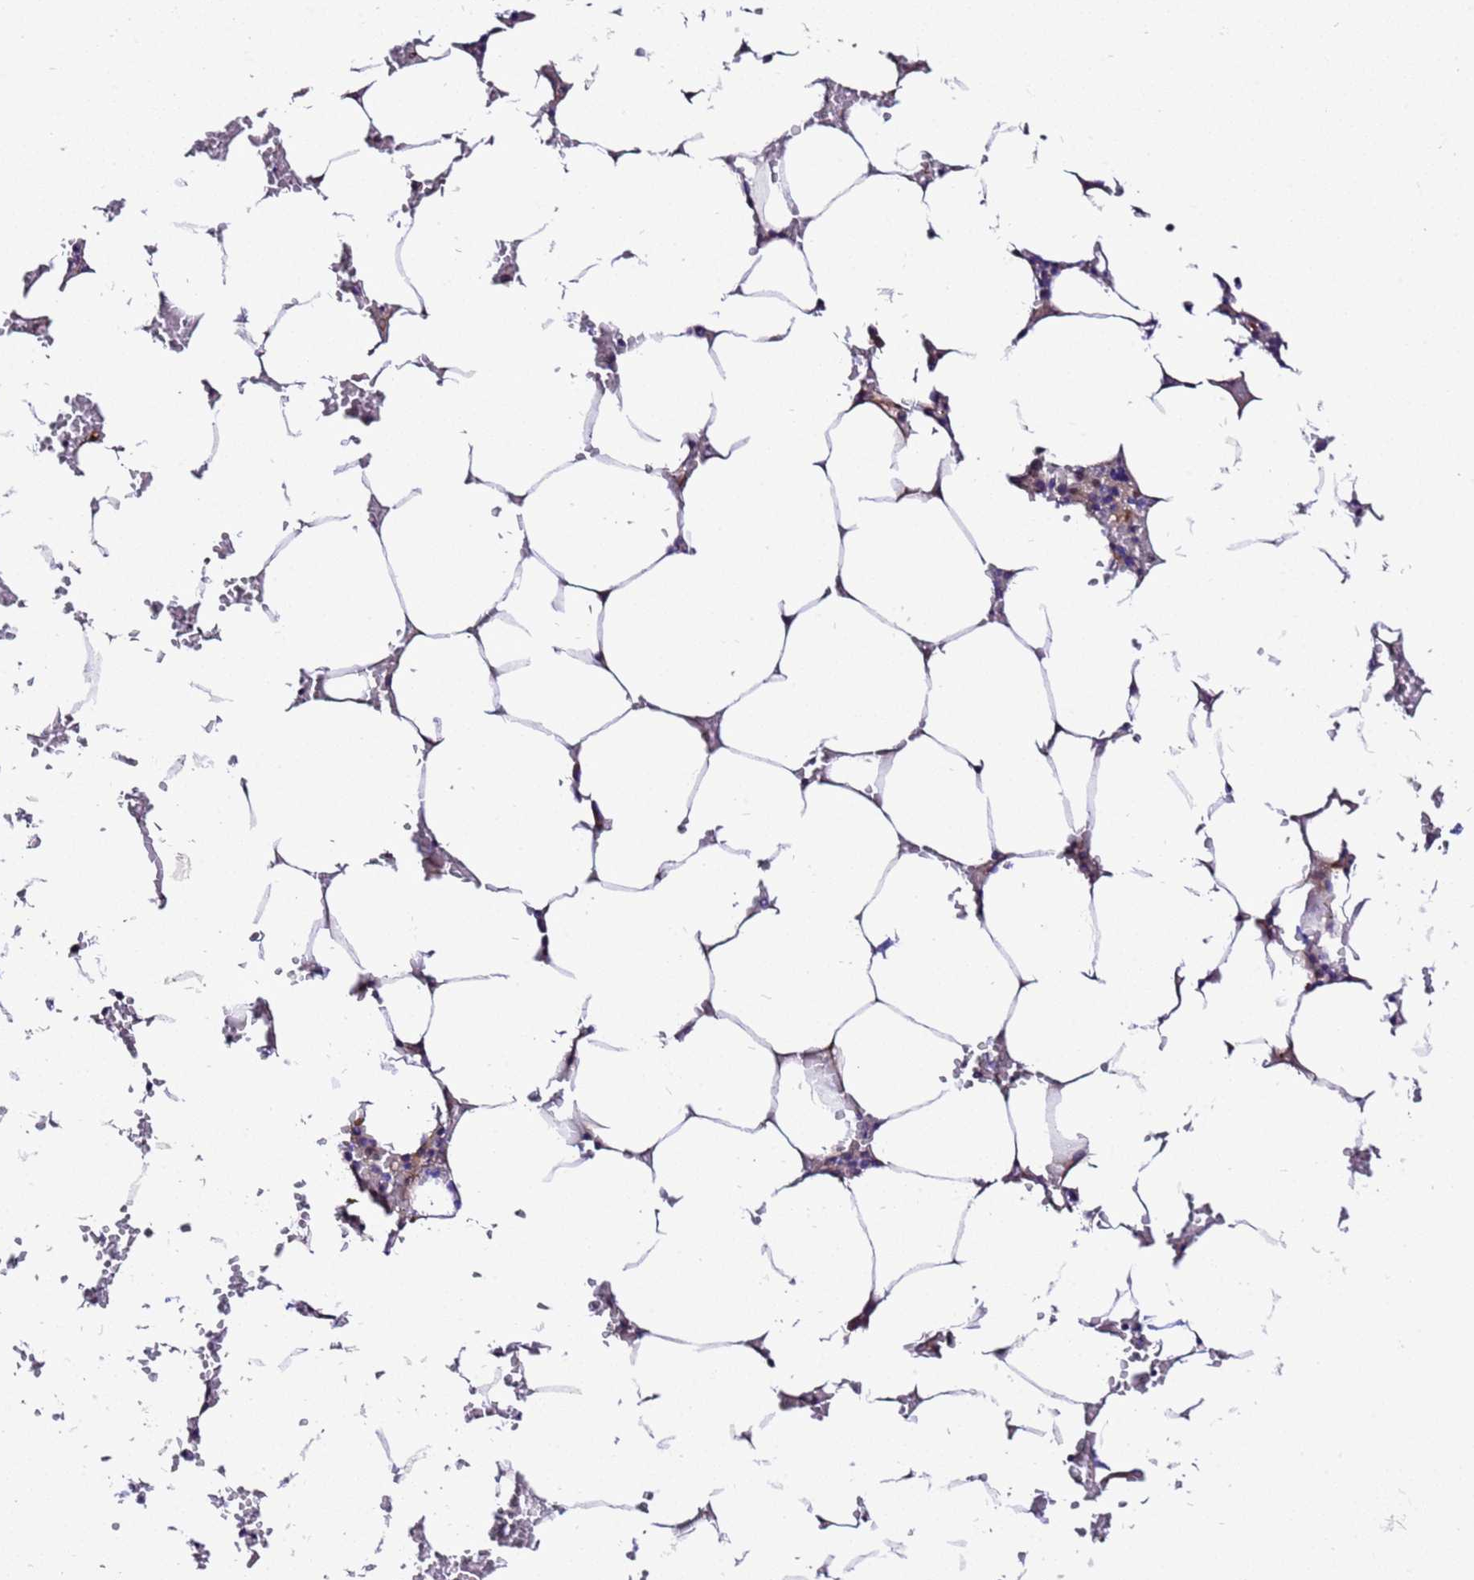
{"staining": {"intensity": "moderate", "quantity": "<25%", "location": "cytoplasmic/membranous"}, "tissue": "bone marrow", "cell_type": "Hematopoietic cells", "image_type": "normal", "snomed": [{"axis": "morphology", "description": "Normal tissue, NOS"}, {"axis": "topography", "description": "Bone marrow"}], "caption": "The immunohistochemical stain labels moderate cytoplasmic/membranous staining in hematopoietic cells of benign bone marrow.", "gene": "ZNF417", "patient": {"sex": "male", "age": 70}}